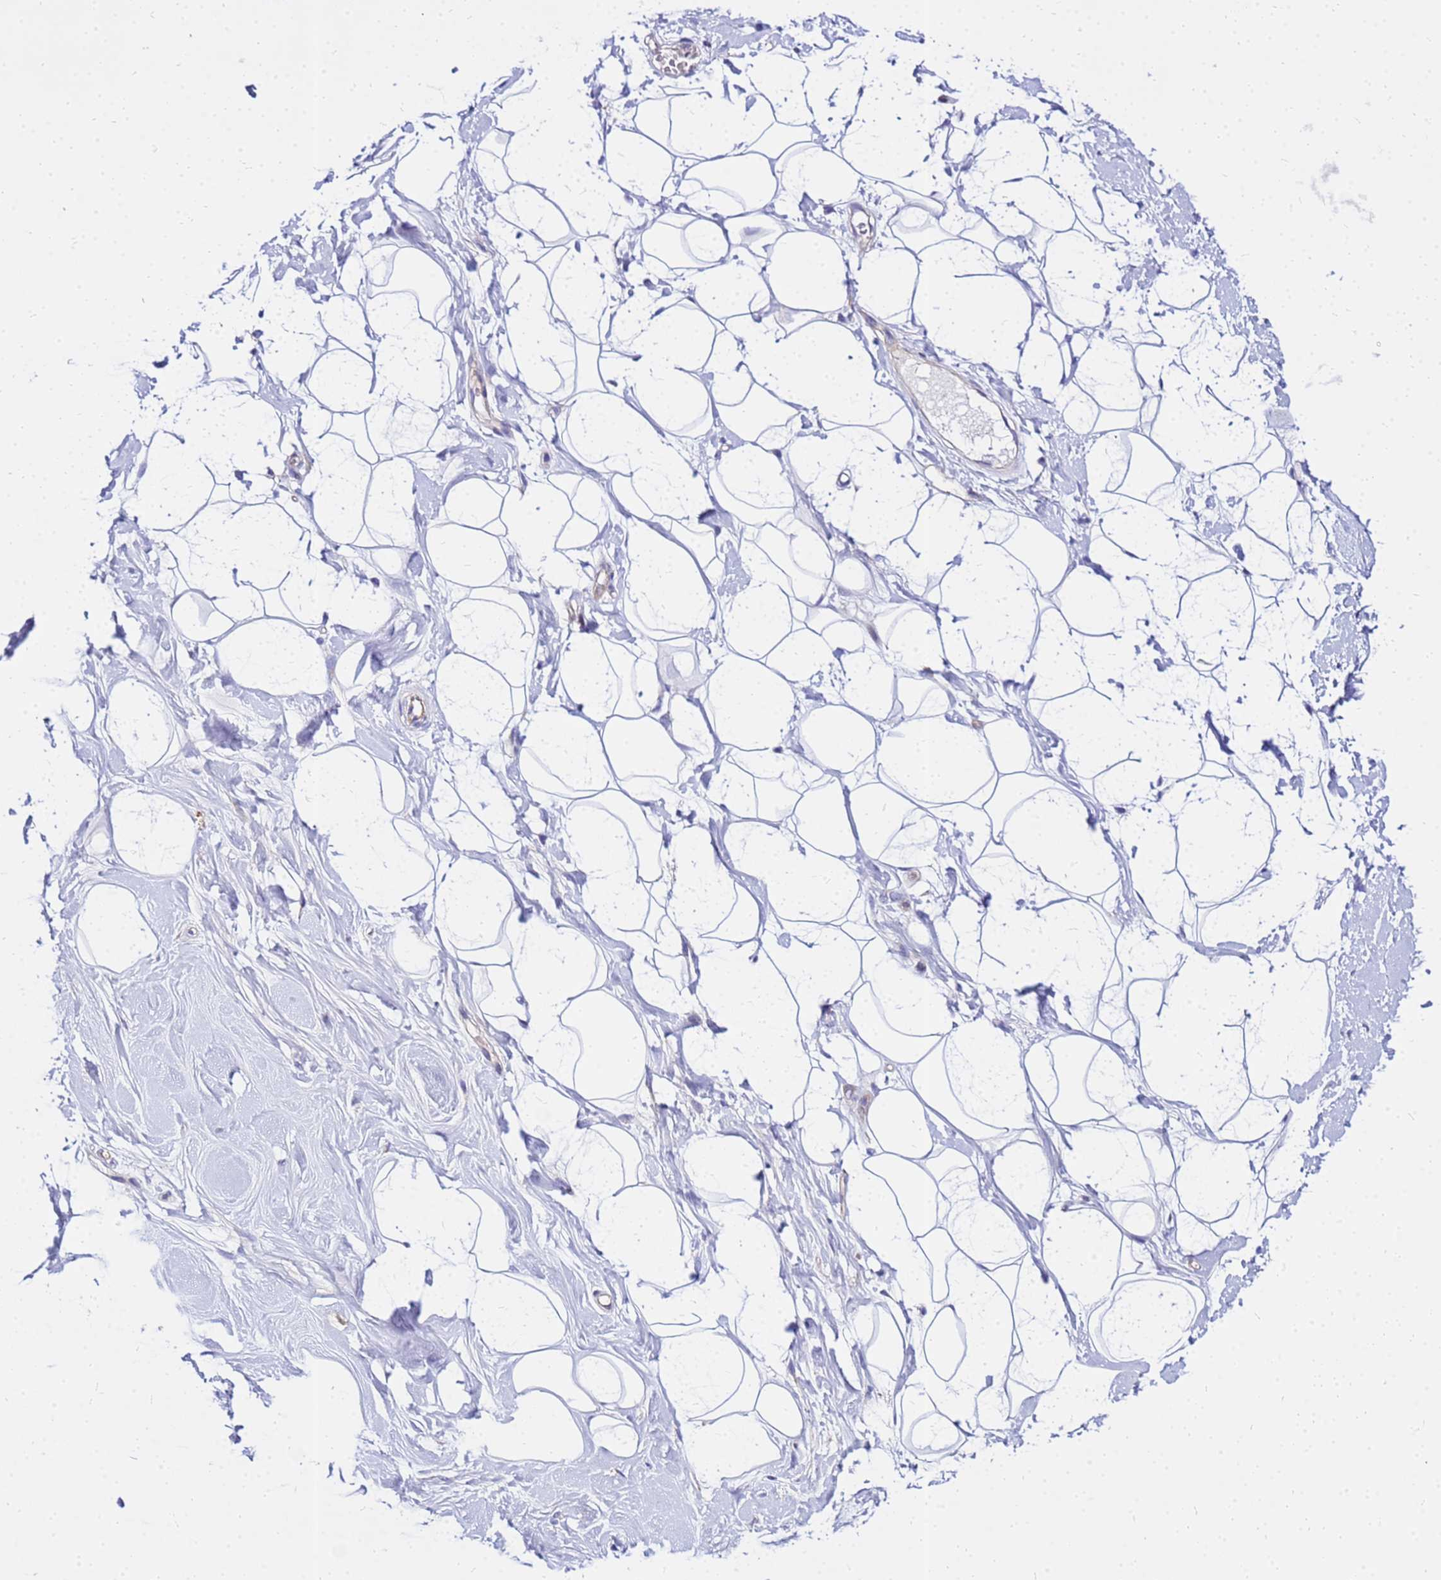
{"staining": {"intensity": "negative", "quantity": "none", "location": "none"}, "tissue": "adipose tissue", "cell_type": "Adipocytes", "image_type": "normal", "snomed": [{"axis": "morphology", "description": "Normal tissue, NOS"}, {"axis": "topography", "description": "Breast"}], "caption": "Human adipose tissue stained for a protein using immunohistochemistry exhibits no positivity in adipocytes.", "gene": "HERC5", "patient": {"sex": "female", "age": 26}}